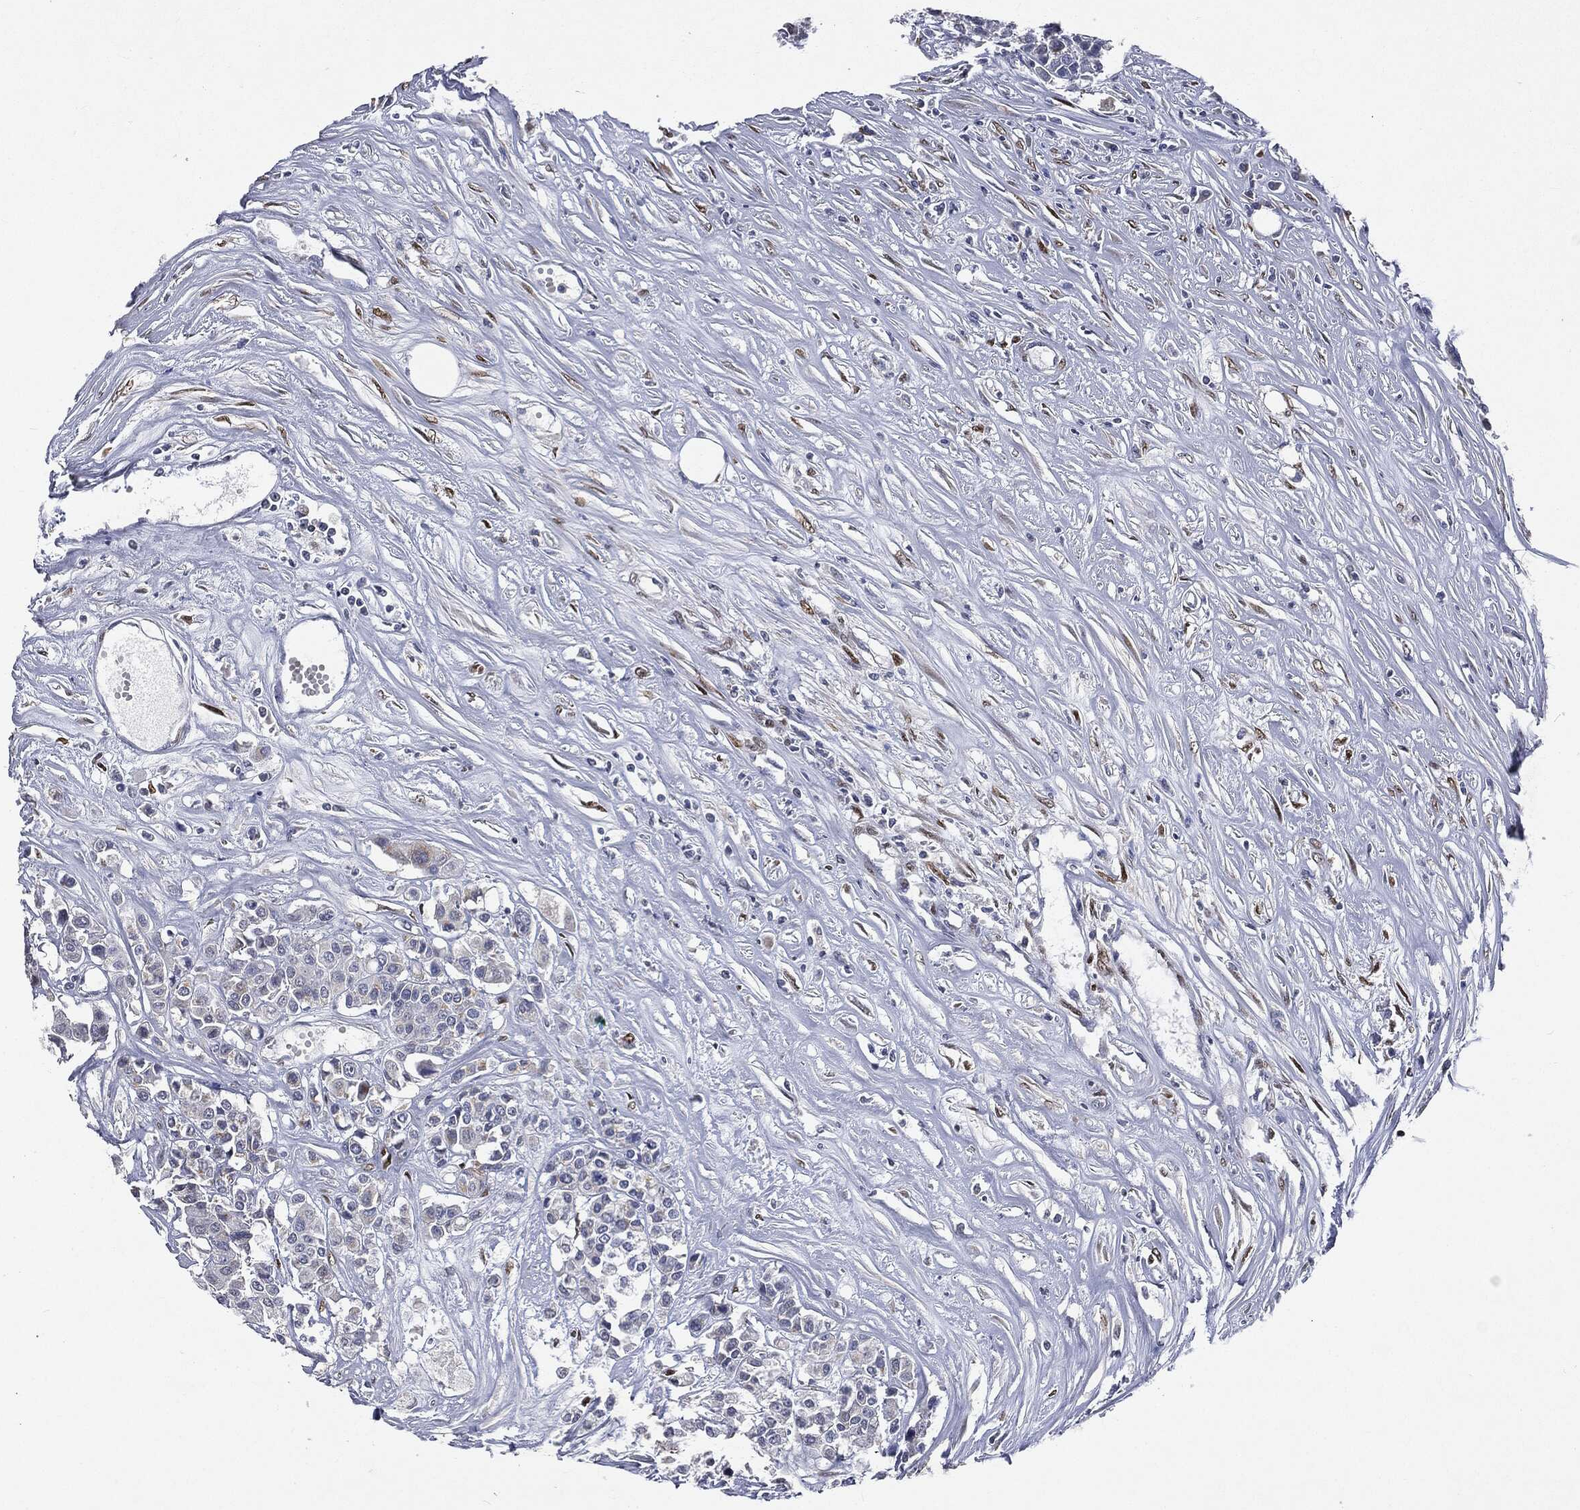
{"staining": {"intensity": "negative", "quantity": "none", "location": "none"}, "tissue": "carcinoid", "cell_type": "Tumor cells", "image_type": "cancer", "snomed": [{"axis": "morphology", "description": "Carcinoid, malignant, NOS"}, {"axis": "topography", "description": "Colon"}], "caption": "Image shows no protein staining in tumor cells of carcinoid tissue.", "gene": "CASD1", "patient": {"sex": "male", "age": 81}}